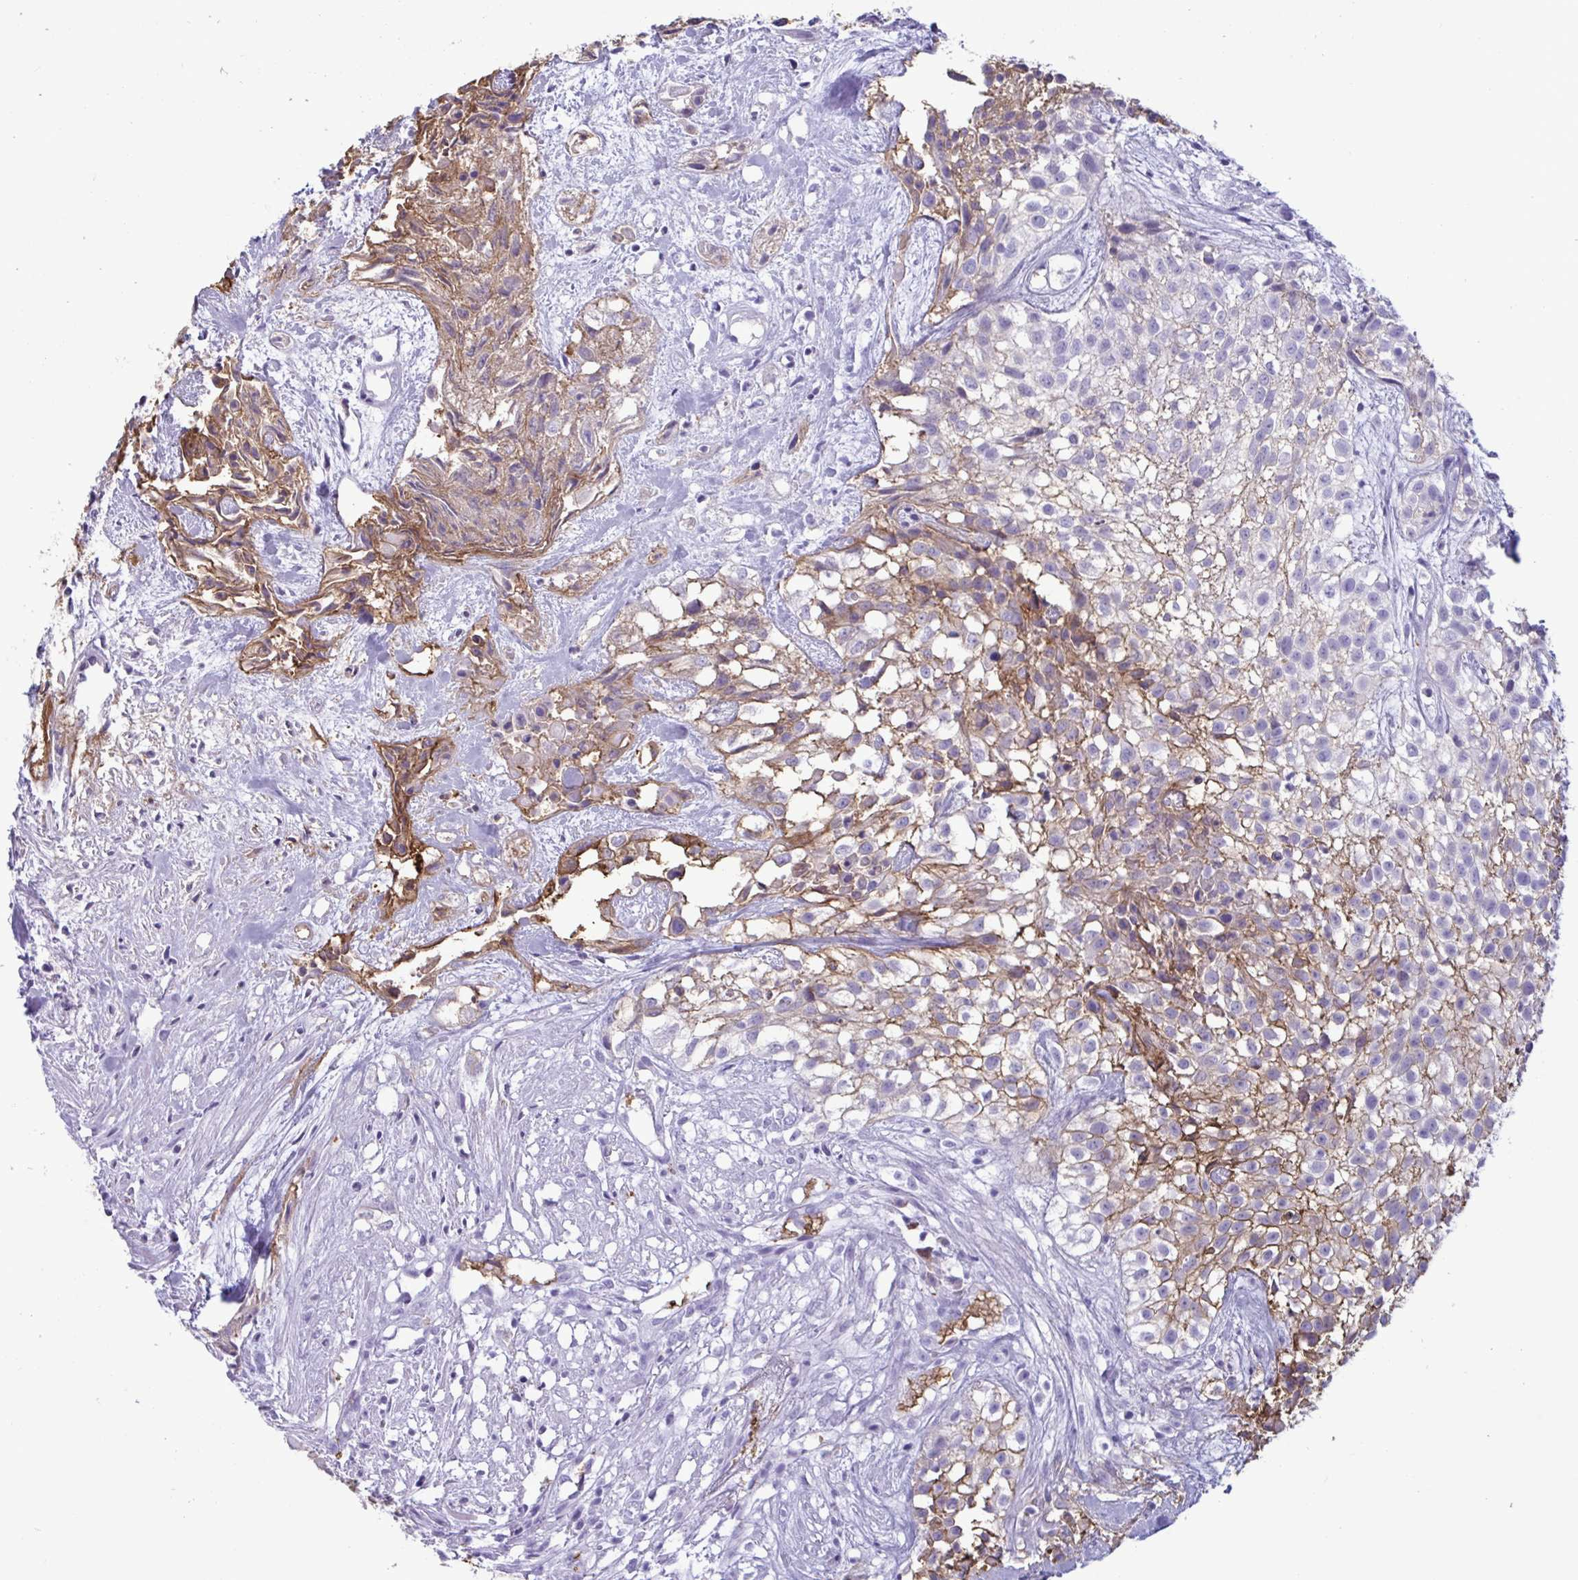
{"staining": {"intensity": "moderate", "quantity": "<25%", "location": "cytoplasmic/membranous"}, "tissue": "urothelial cancer", "cell_type": "Tumor cells", "image_type": "cancer", "snomed": [{"axis": "morphology", "description": "Urothelial carcinoma, High grade"}, {"axis": "topography", "description": "Urinary bladder"}], "caption": "The image exhibits immunohistochemical staining of high-grade urothelial carcinoma. There is moderate cytoplasmic/membranous expression is appreciated in about <25% of tumor cells.", "gene": "SLC2A1", "patient": {"sex": "male", "age": 56}}